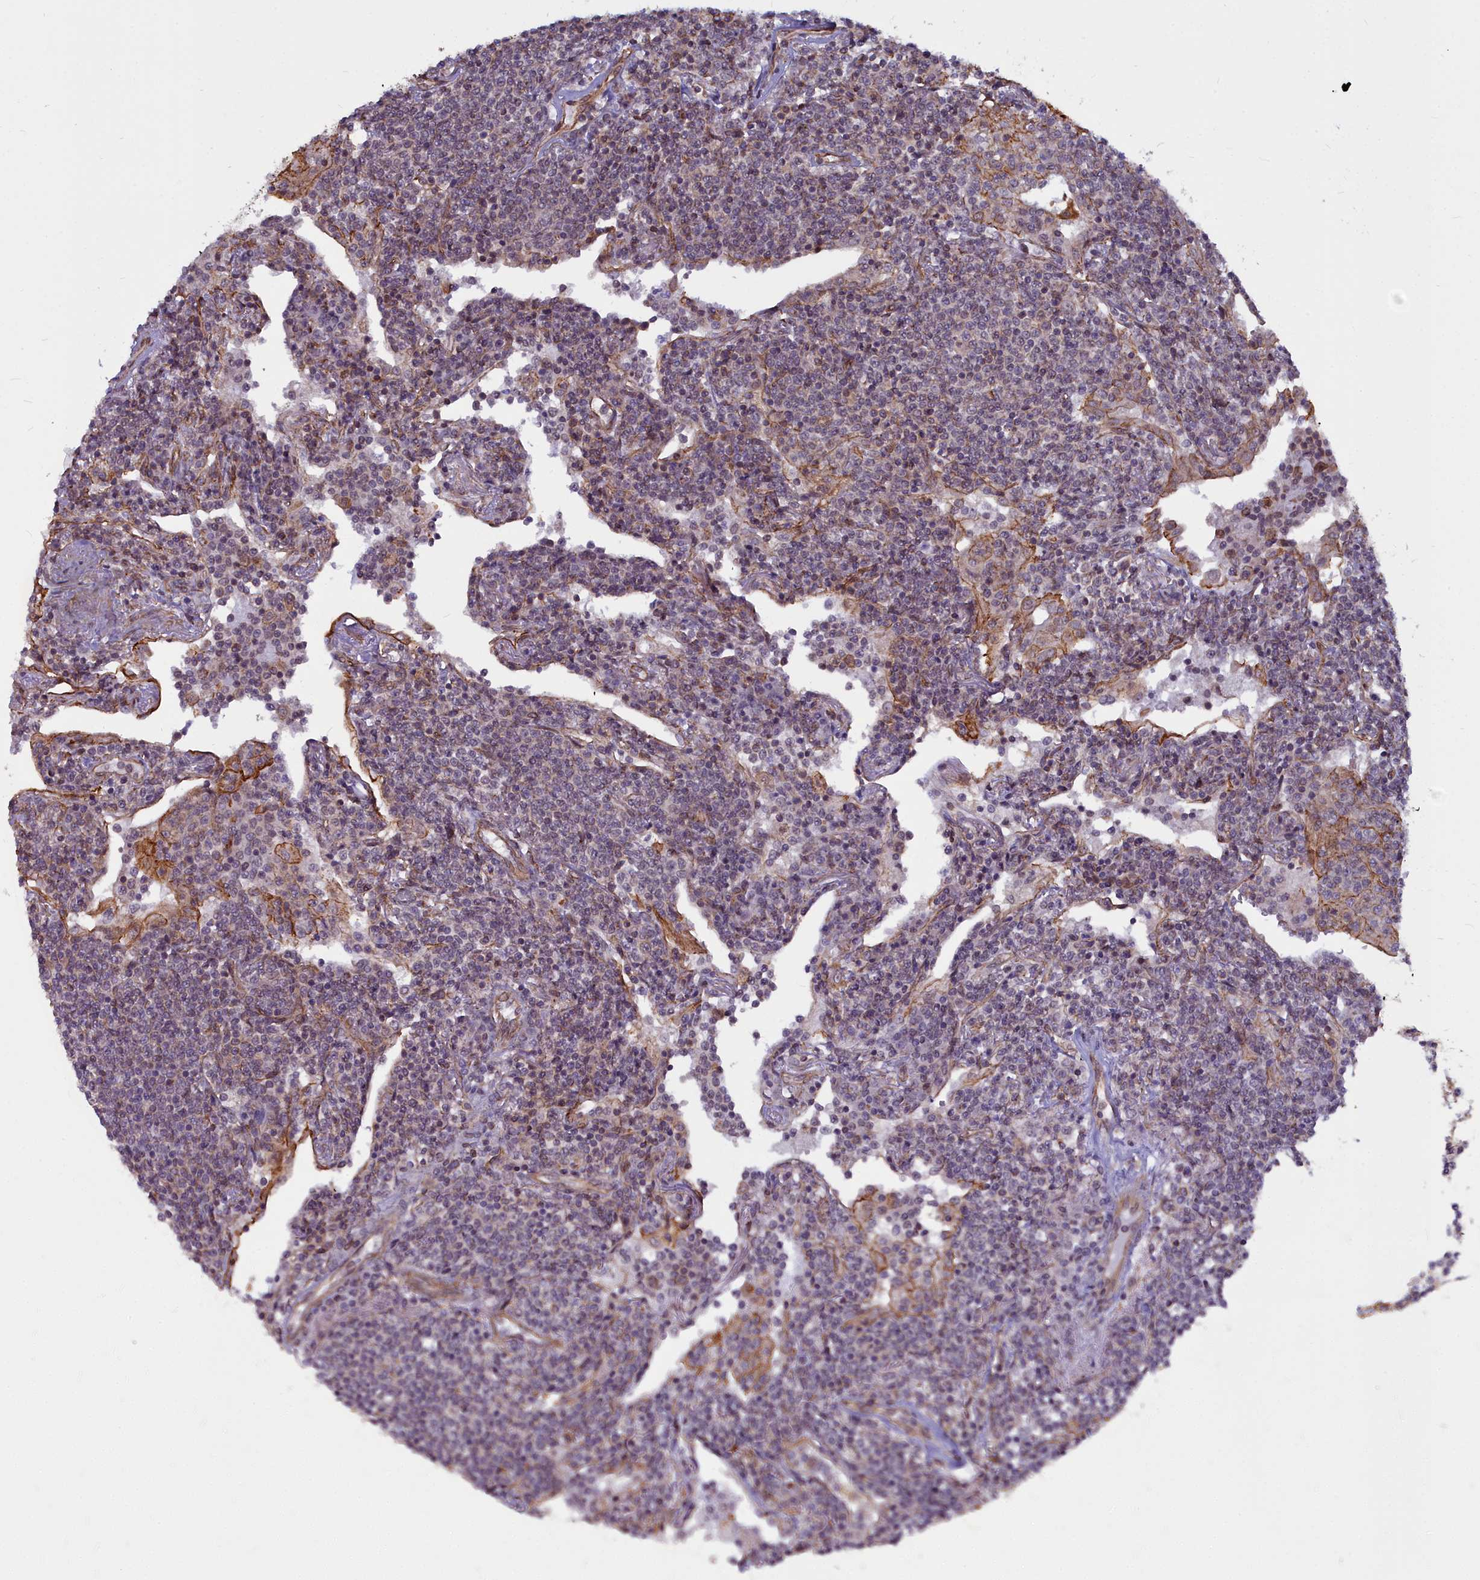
{"staining": {"intensity": "negative", "quantity": "none", "location": "none"}, "tissue": "lymphoma", "cell_type": "Tumor cells", "image_type": "cancer", "snomed": [{"axis": "morphology", "description": "Malignant lymphoma, non-Hodgkin's type, Low grade"}, {"axis": "topography", "description": "Lung"}], "caption": "Photomicrograph shows no protein expression in tumor cells of malignant lymphoma, non-Hodgkin's type (low-grade) tissue. Brightfield microscopy of immunohistochemistry stained with DAB (brown) and hematoxylin (blue), captured at high magnification.", "gene": "YJU2", "patient": {"sex": "female", "age": 71}}